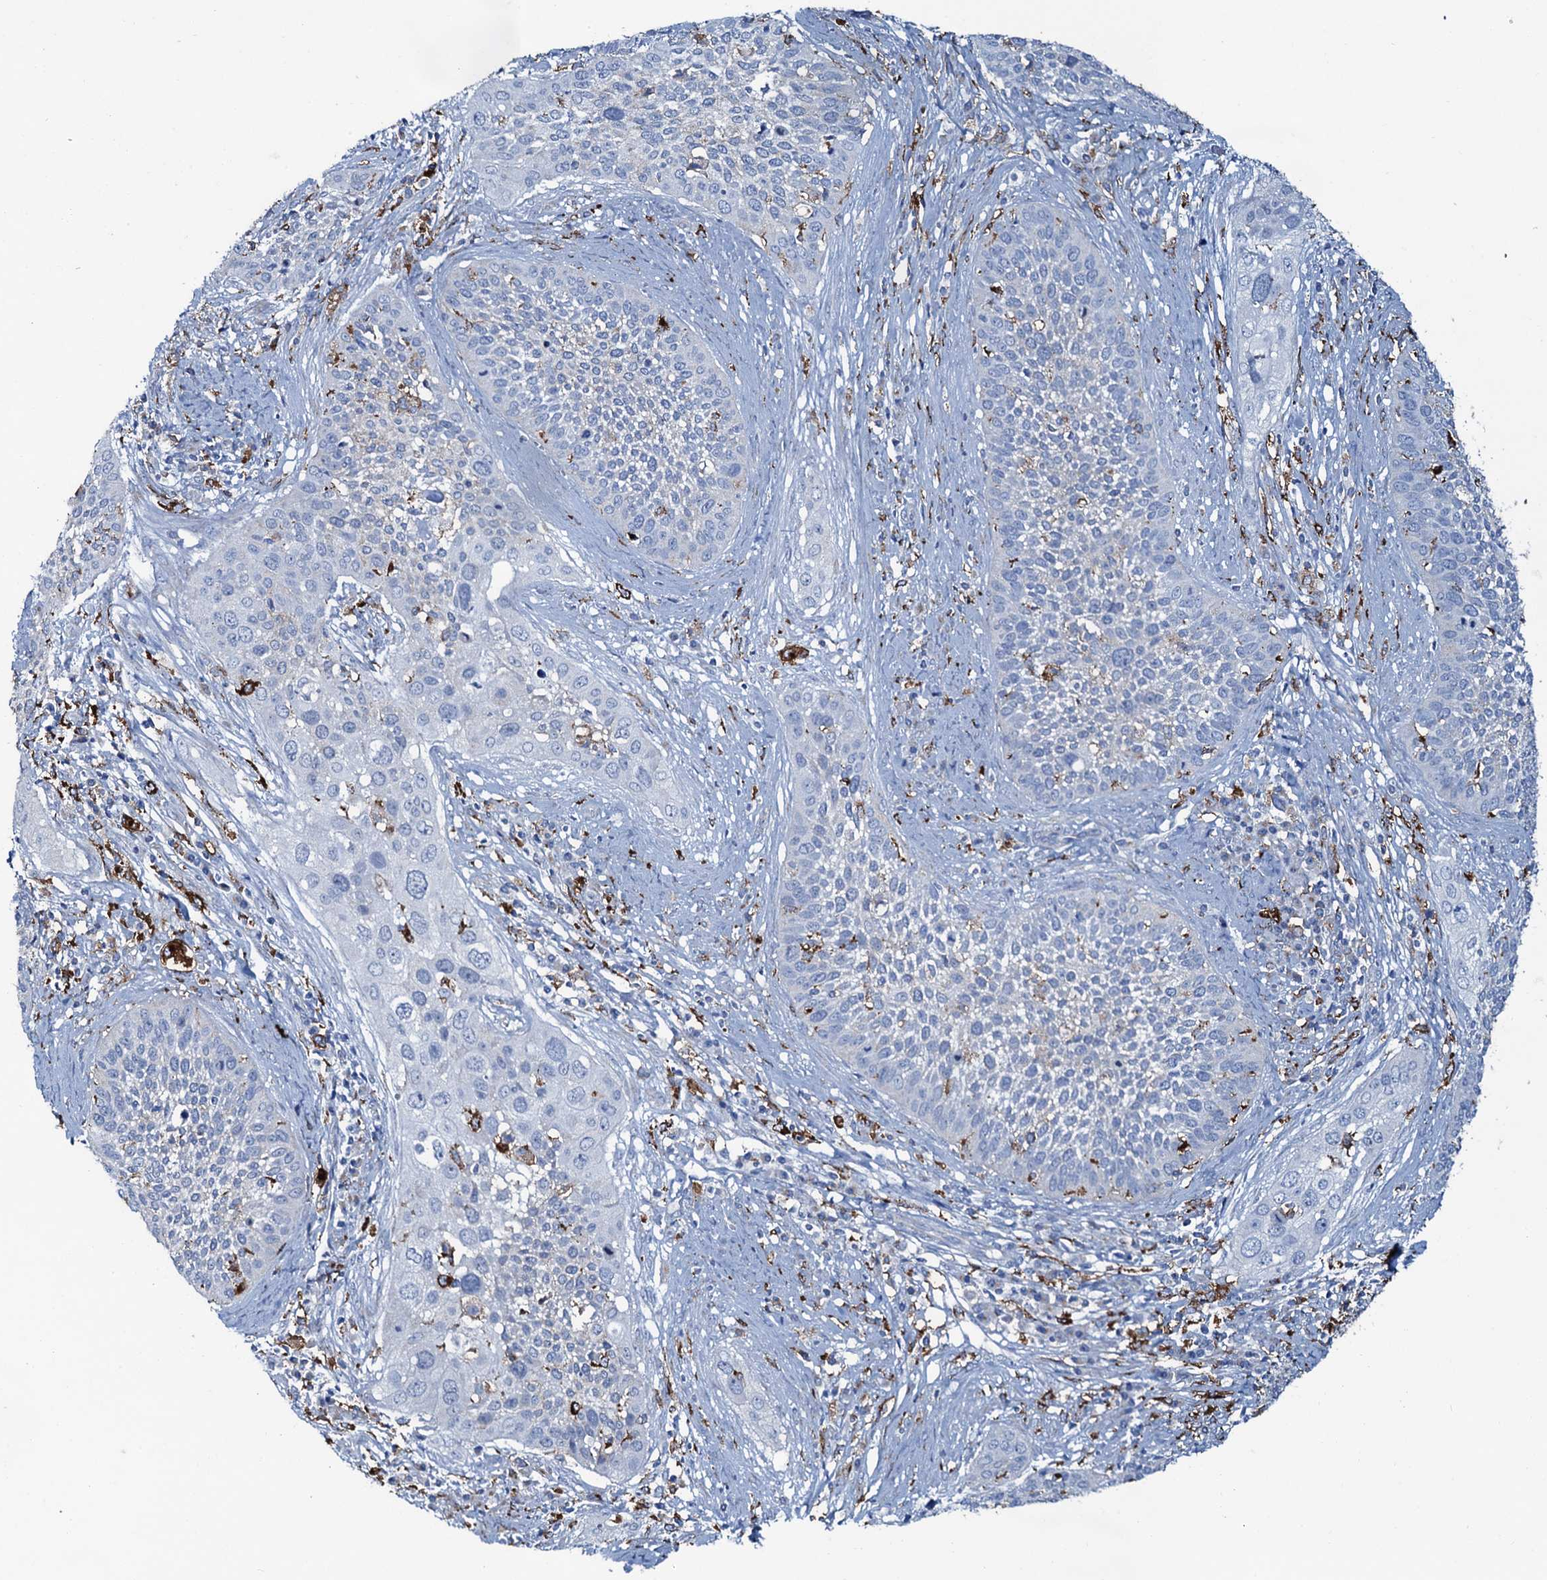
{"staining": {"intensity": "negative", "quantity": "none", "location": "none"}, "tissue": "cervical cancer", "cell_type": "Tumor cells", "image_type": "cancer", "snomed": [{"axis": "morphology", "description": "Squamous cell carcinoma, NOS"}, {"axis": "topography", "description": "Cervix"}], "caption": "An immunohistochemistry (IHC) histopathology image of cervical cancer (squamous cell carcinoma) is shown. There is no staining in tumor cells of cervical cancer (squamous cell carcinoma).", "gene": "OSBPL2", "patient": {"sex": "female", "age": 34}}